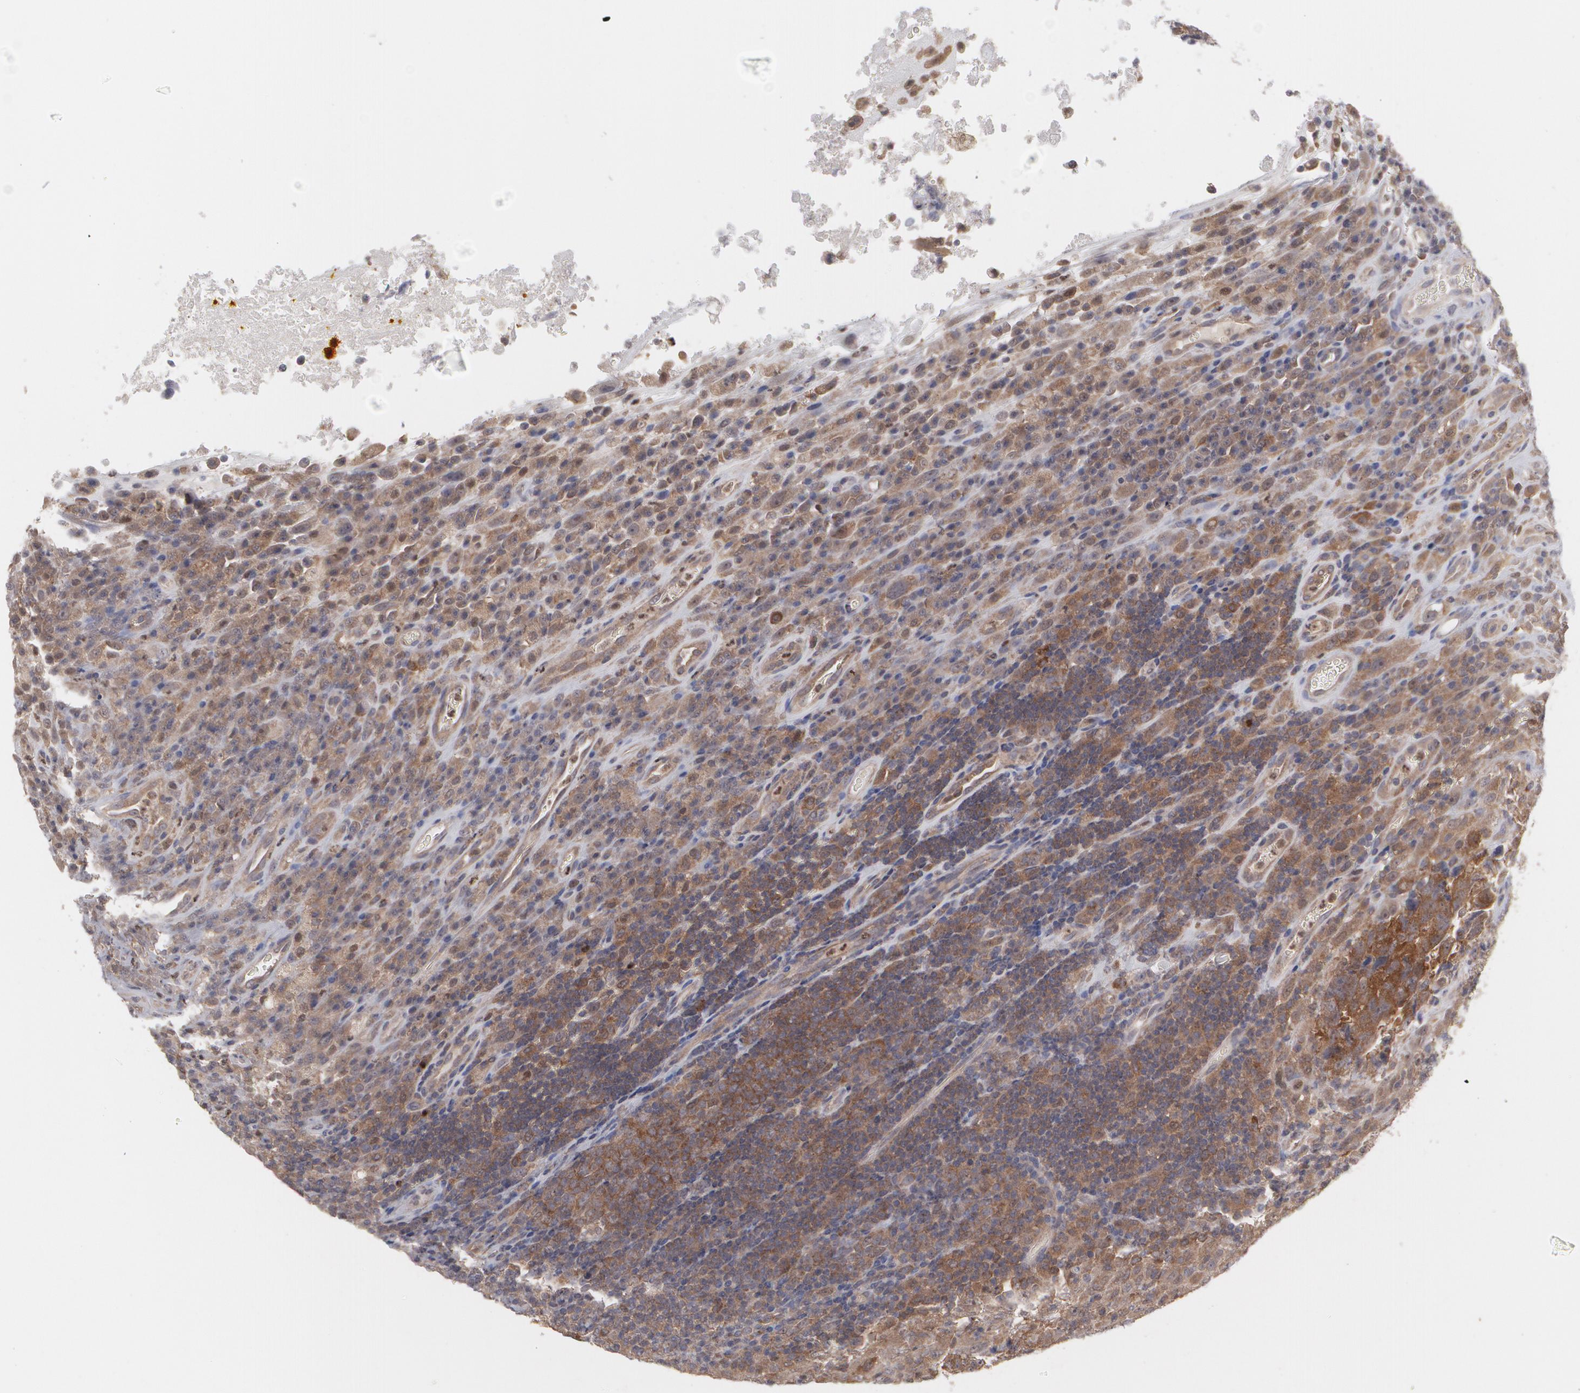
{"staining": {"intensity": "moderate", "quantity": ">75%", "location": "cytoplasmic/membranous"}, "tissue": "testis cancer", "cell_type": "Tumor cells", "image_type": "cancer", "snomed": [{"axis": "morphology", "description": "Necrosis, NOS"}, {"axis": "morphology", "description": "Carcinoma, Embryonal, NOS"}, {"axis": "topography", "description": "Testis"}], "caption": "The micrograph demonstrates a brown stain indicating the presence of a protein in the cytoplasmic/membranous of tumor cells in testis embryonal carcinoma.", "gene": "HTT", "patient": {"sex": "male", "age": 19}}